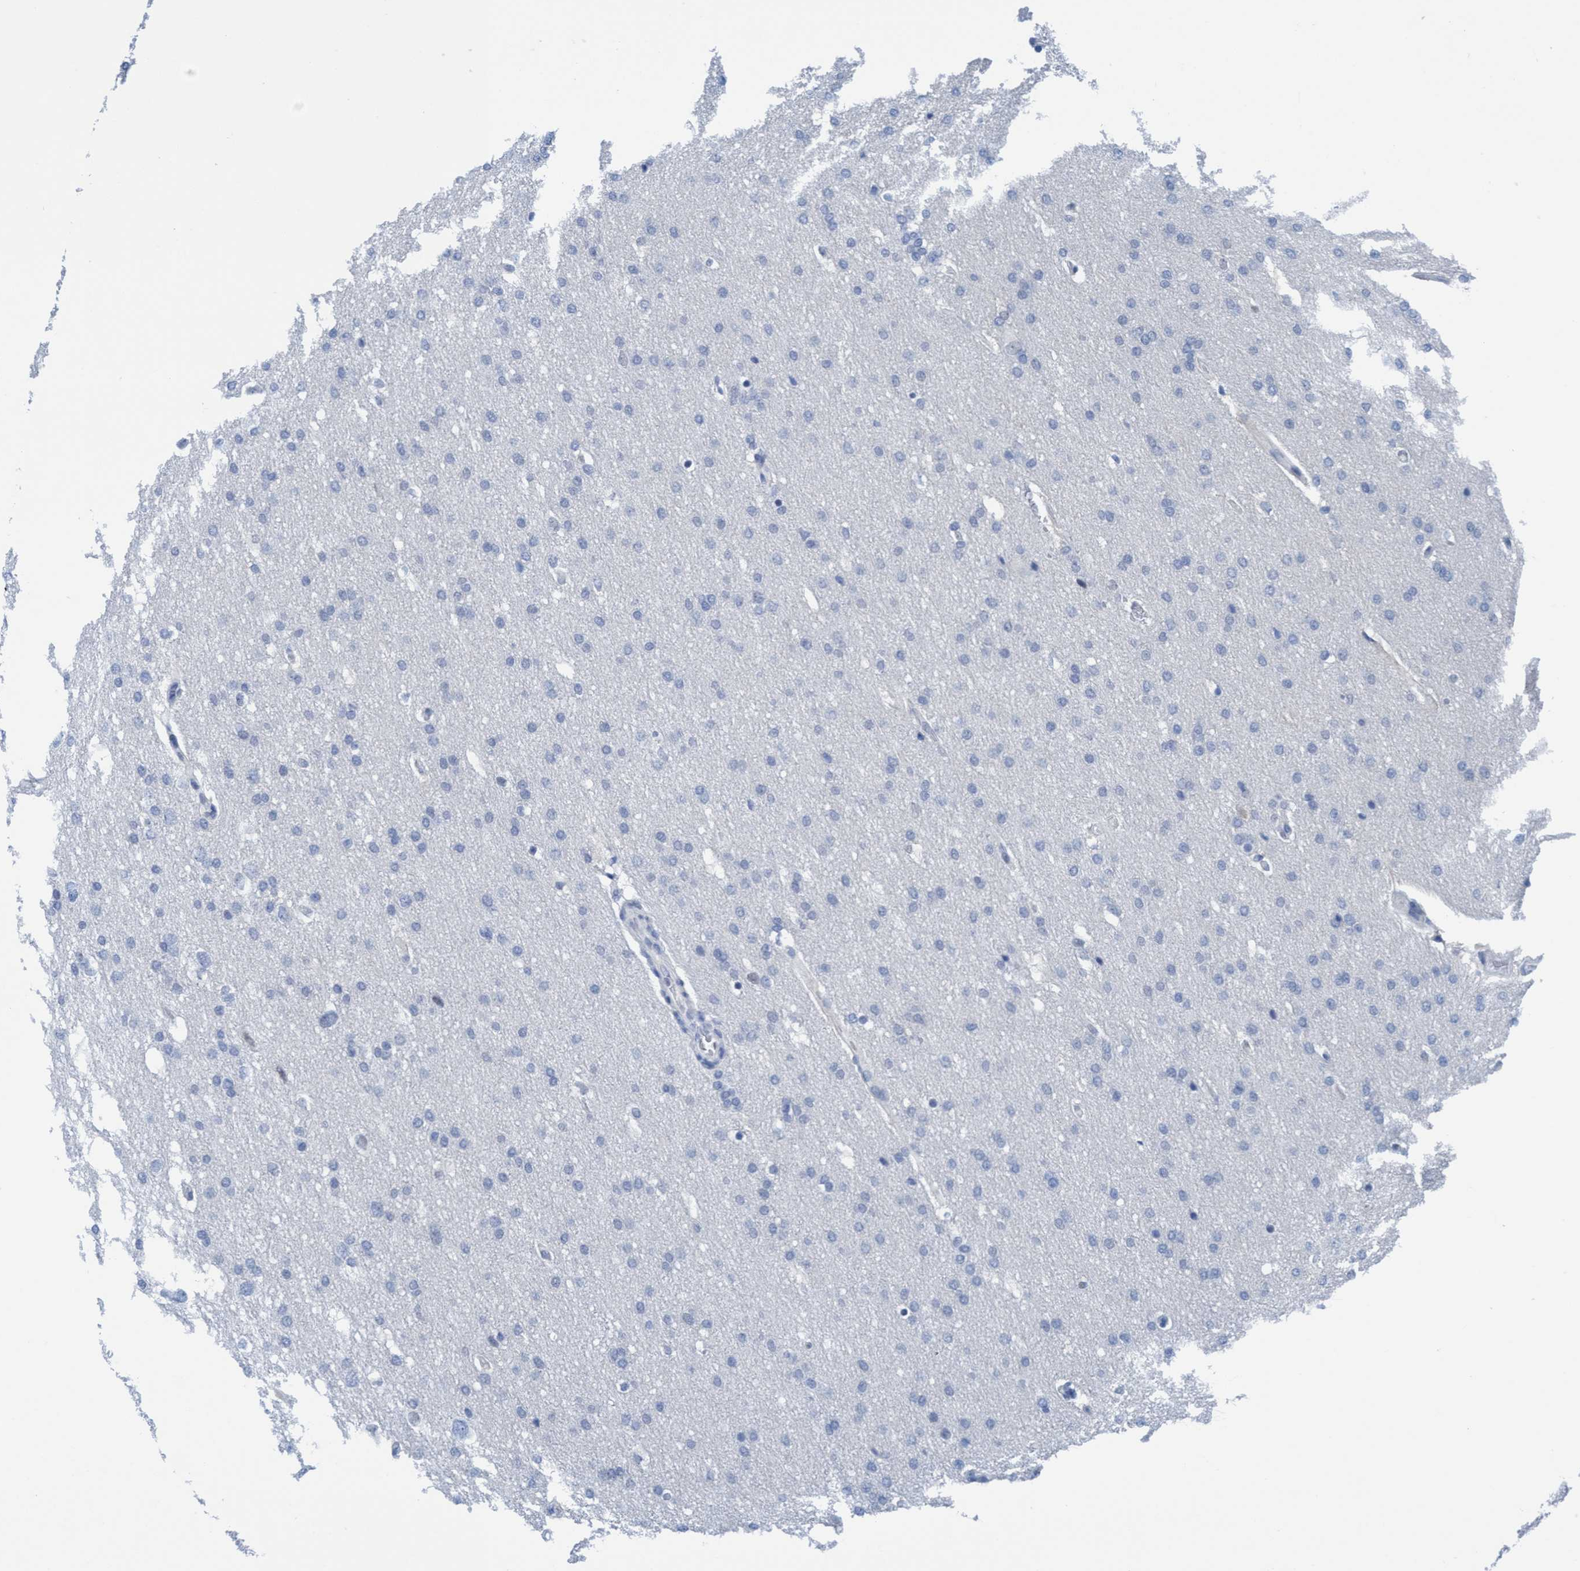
{"staining": {"intensity": "negative", "quantity": "none", "location": "none"}, "tissue": "glioma", "cell_type": "Tumor cells", "image_type": "cancer", "snomed": [{"axis": "morphology", "description": "Glioma, malignant, Low grade"}, {"axis": "topography", "description": "Brain"}], "caption": "Immunohistochemical staining of human glioma demonstrates no significant expression in tumor cells.", "gene": "DNAI1", "patient": {"sex": "female", "age": 37}}